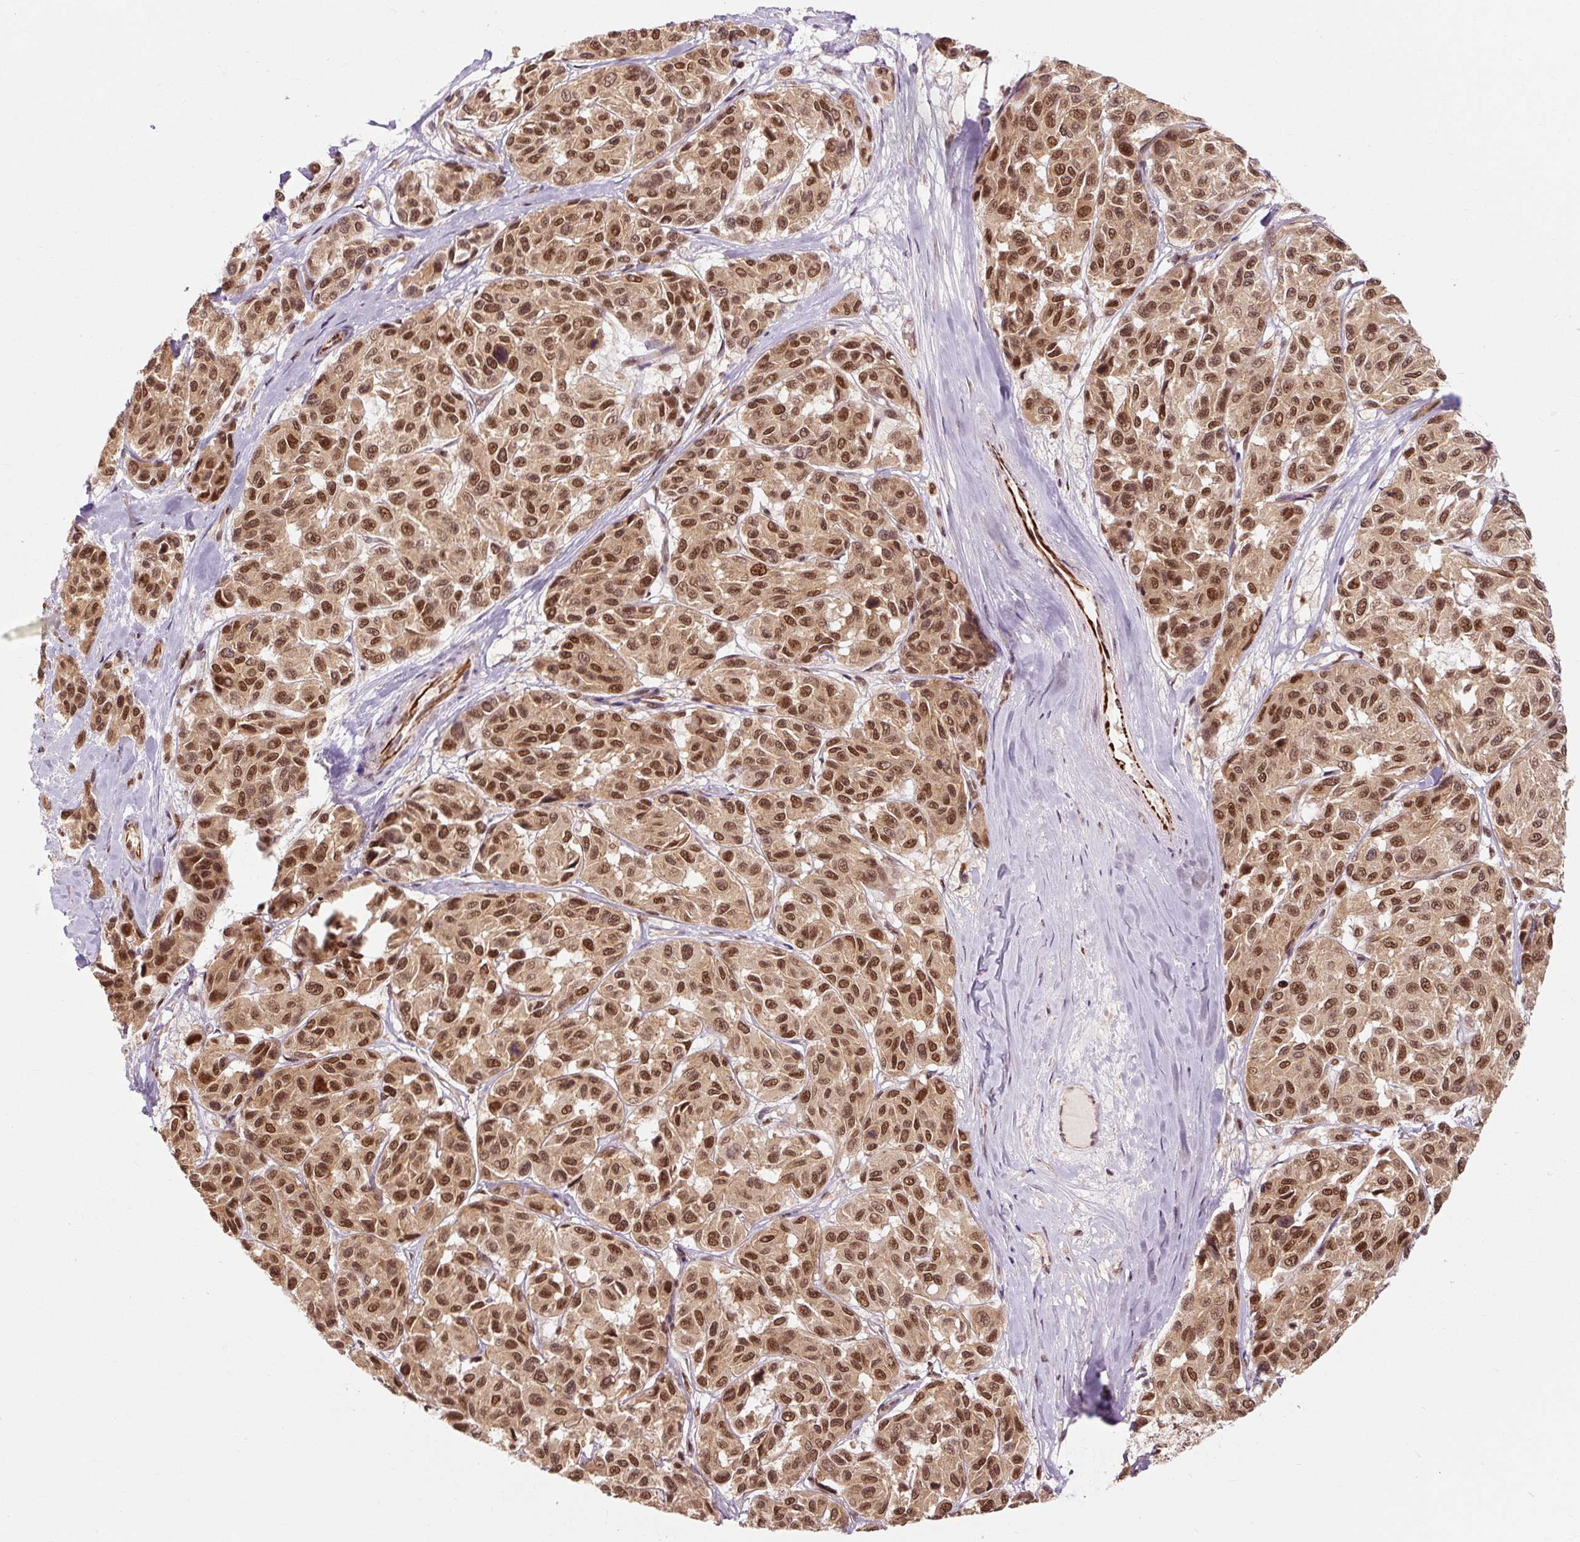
{"staining": {"intensity": "strong", "quantity": ">75%", "location": "nuclear"}, "tissue": "melanoma", "cell_type": "Tumor cells", "image_type": "cancer", "snomed": [{"axis": "morphology", "description": "Malignant melanoma, NOS"}, {"axis": "topography", "description": "Skin"}], "caption": "This micrograph exhibits melanoma stained with IHC to label a protein in brown. The nuclear of tumor cells show strong positivity for the protein. Nuclei are counter-stained blue.", "gene": "CSTF1", "patient": {"sex": "female", "age": 66}}